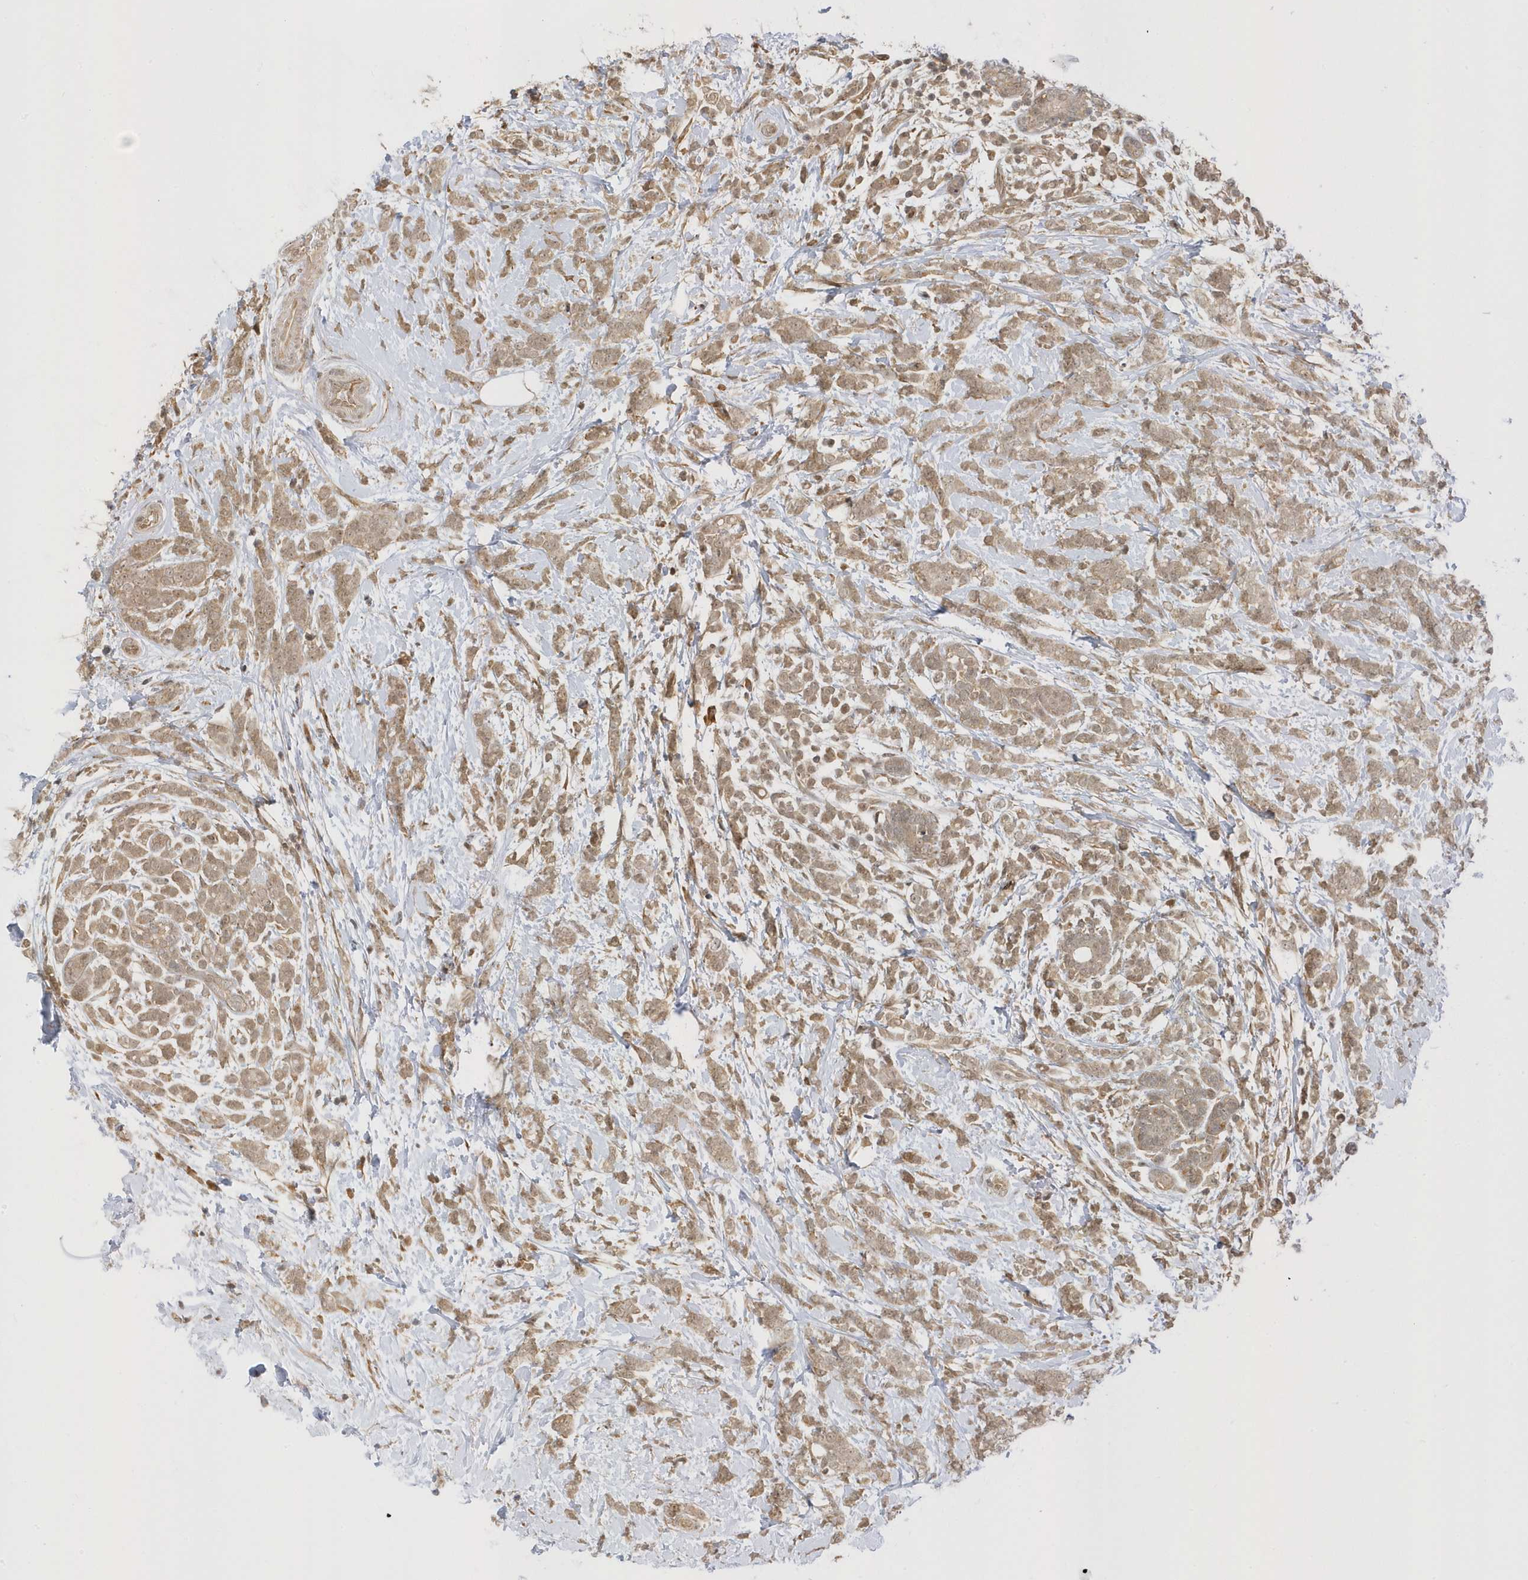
{"staining": {"intensity": "moderate", "quantity": ">75%", "location": "cytoplasmic/membranous,nuclear"}, "tissue": "breast cancer", "cell_type": "Tumor cells", "image_type": "cancer", "snomed": [{"axis": "morphology", "description": "Lobular carcinoma"}, {"axis": "topography", "description": "Breast"}], "caption": "Human breast cancer (lobular carcinoma) stained with a brown dye demonstrates moderate cytoplasmic/membranous and nuclear positive expression in about >75% of tumor cells.", "gene": "METTL21A", "patient": {"sex": "female", "age": 58}}